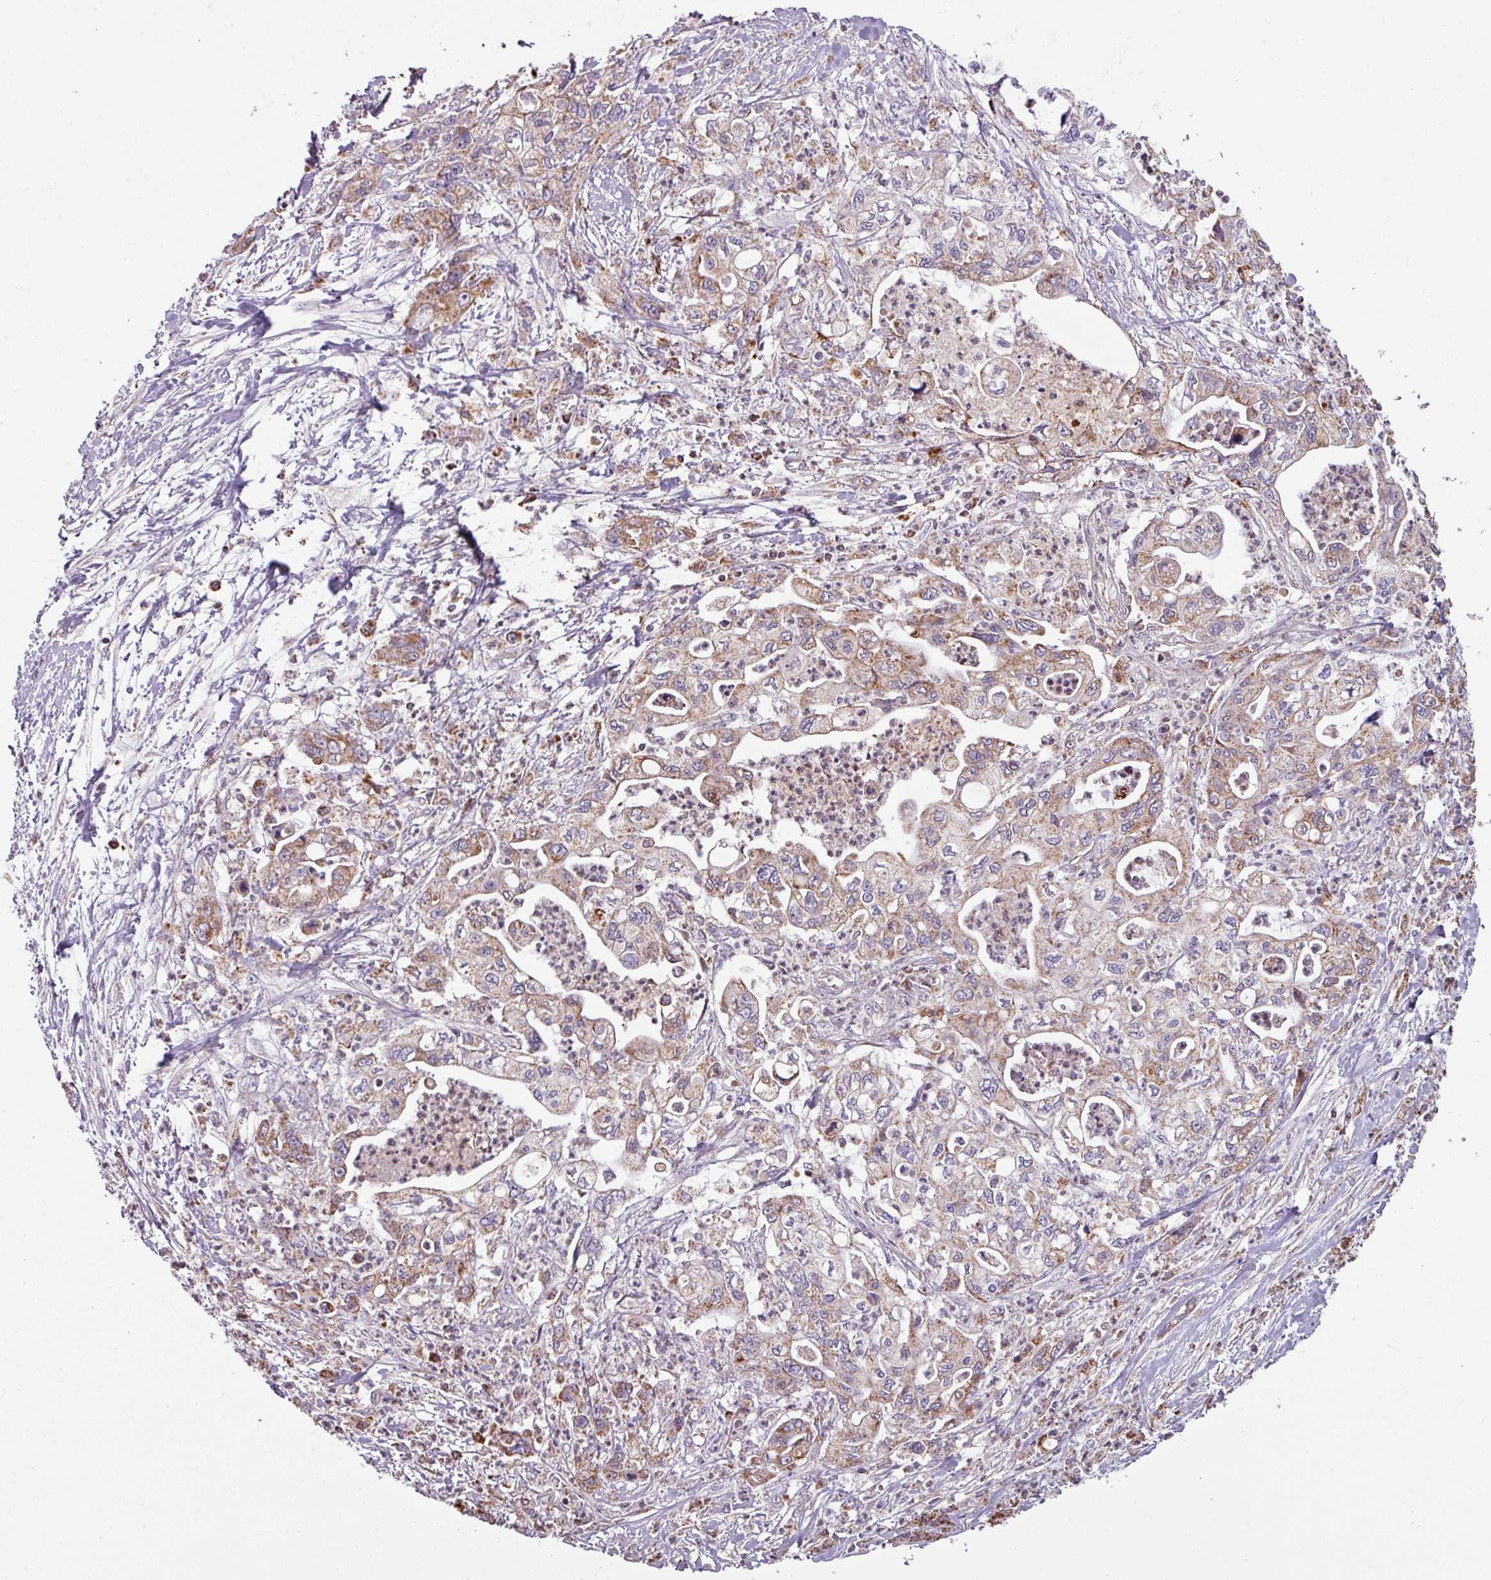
{"staining": {"intensity": "strong", "quantity": "25%-75%", "location": "cytoplasmic/membranous"}, "tissue": "pancreatic cancer", "cell_type": "Tumor cells", "image_type": "cancer", "snomed": [{"axis": "morphology", "description": "Adenocarcinoma, NOS"}, {"axis": "topography", "description": "Pancreas"}], "caption": "This is a micrograph of immunohistochemistry staining of pancreatic cancer (adenocarcinoma), which shows strong expression in the cytoplasmic/membranous of tumor cells.", "gene": "SQOR", "patient": {"sex": "male", "age": 61}}